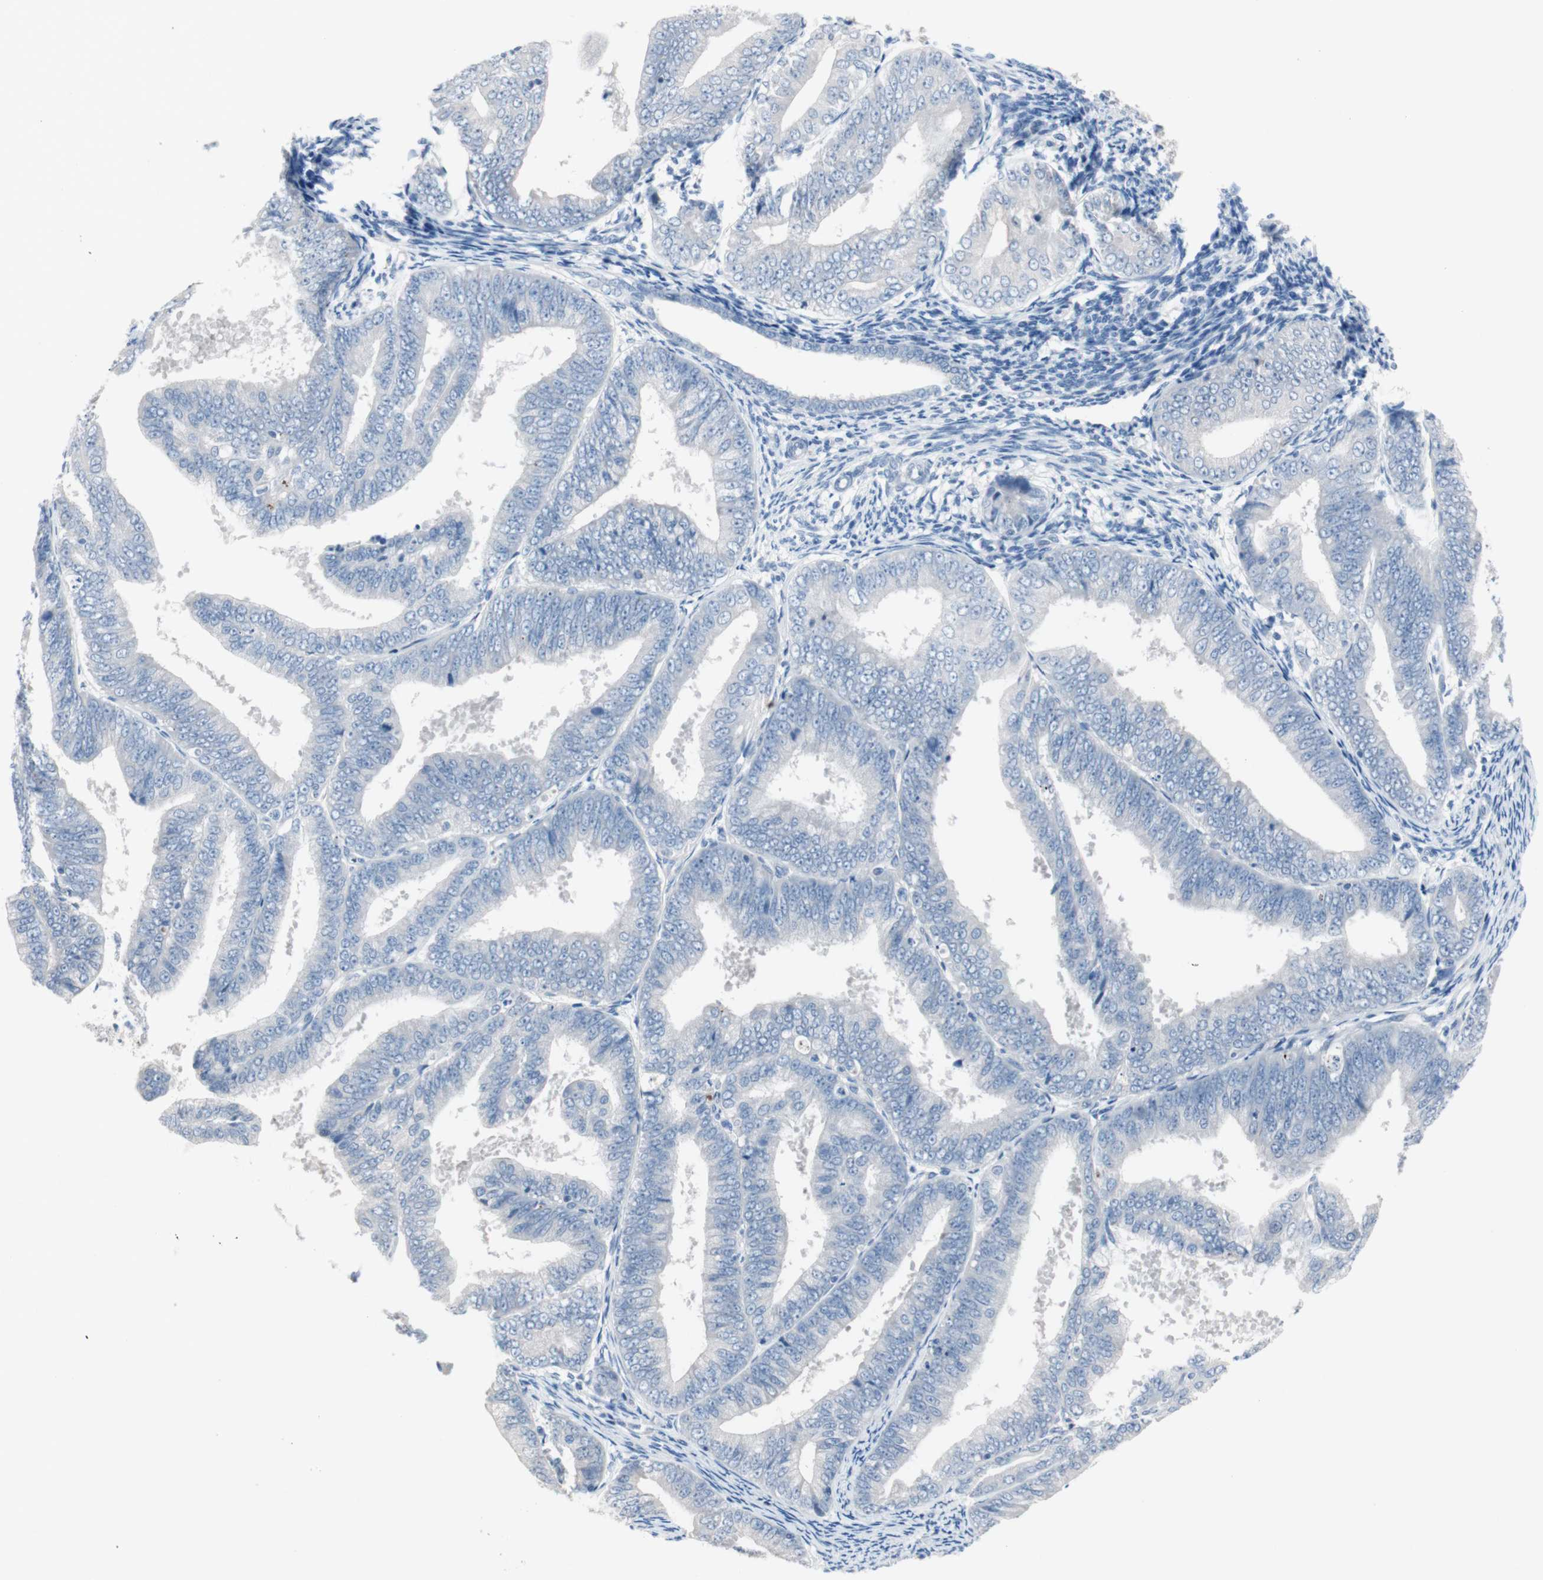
{"staining": {"intensity": "negative", "quantity": "none", "location": "none"}, "tissue": "endometrial cancer", "cell_type": "Tumor cells", "image_type": "cancer", "snomed": [{"axis": "morphology", "description": "Adenocarcinoma, NOS"}, {"axis": "topography", "description": "Endometrium"}], "caption": "Immunohistochemistry of endometrial cancer (adenocarcinoma) displays no positivity in tumor cells.", "gene": "ULBP1", "patient": {"sex": "female", "age": 63}}